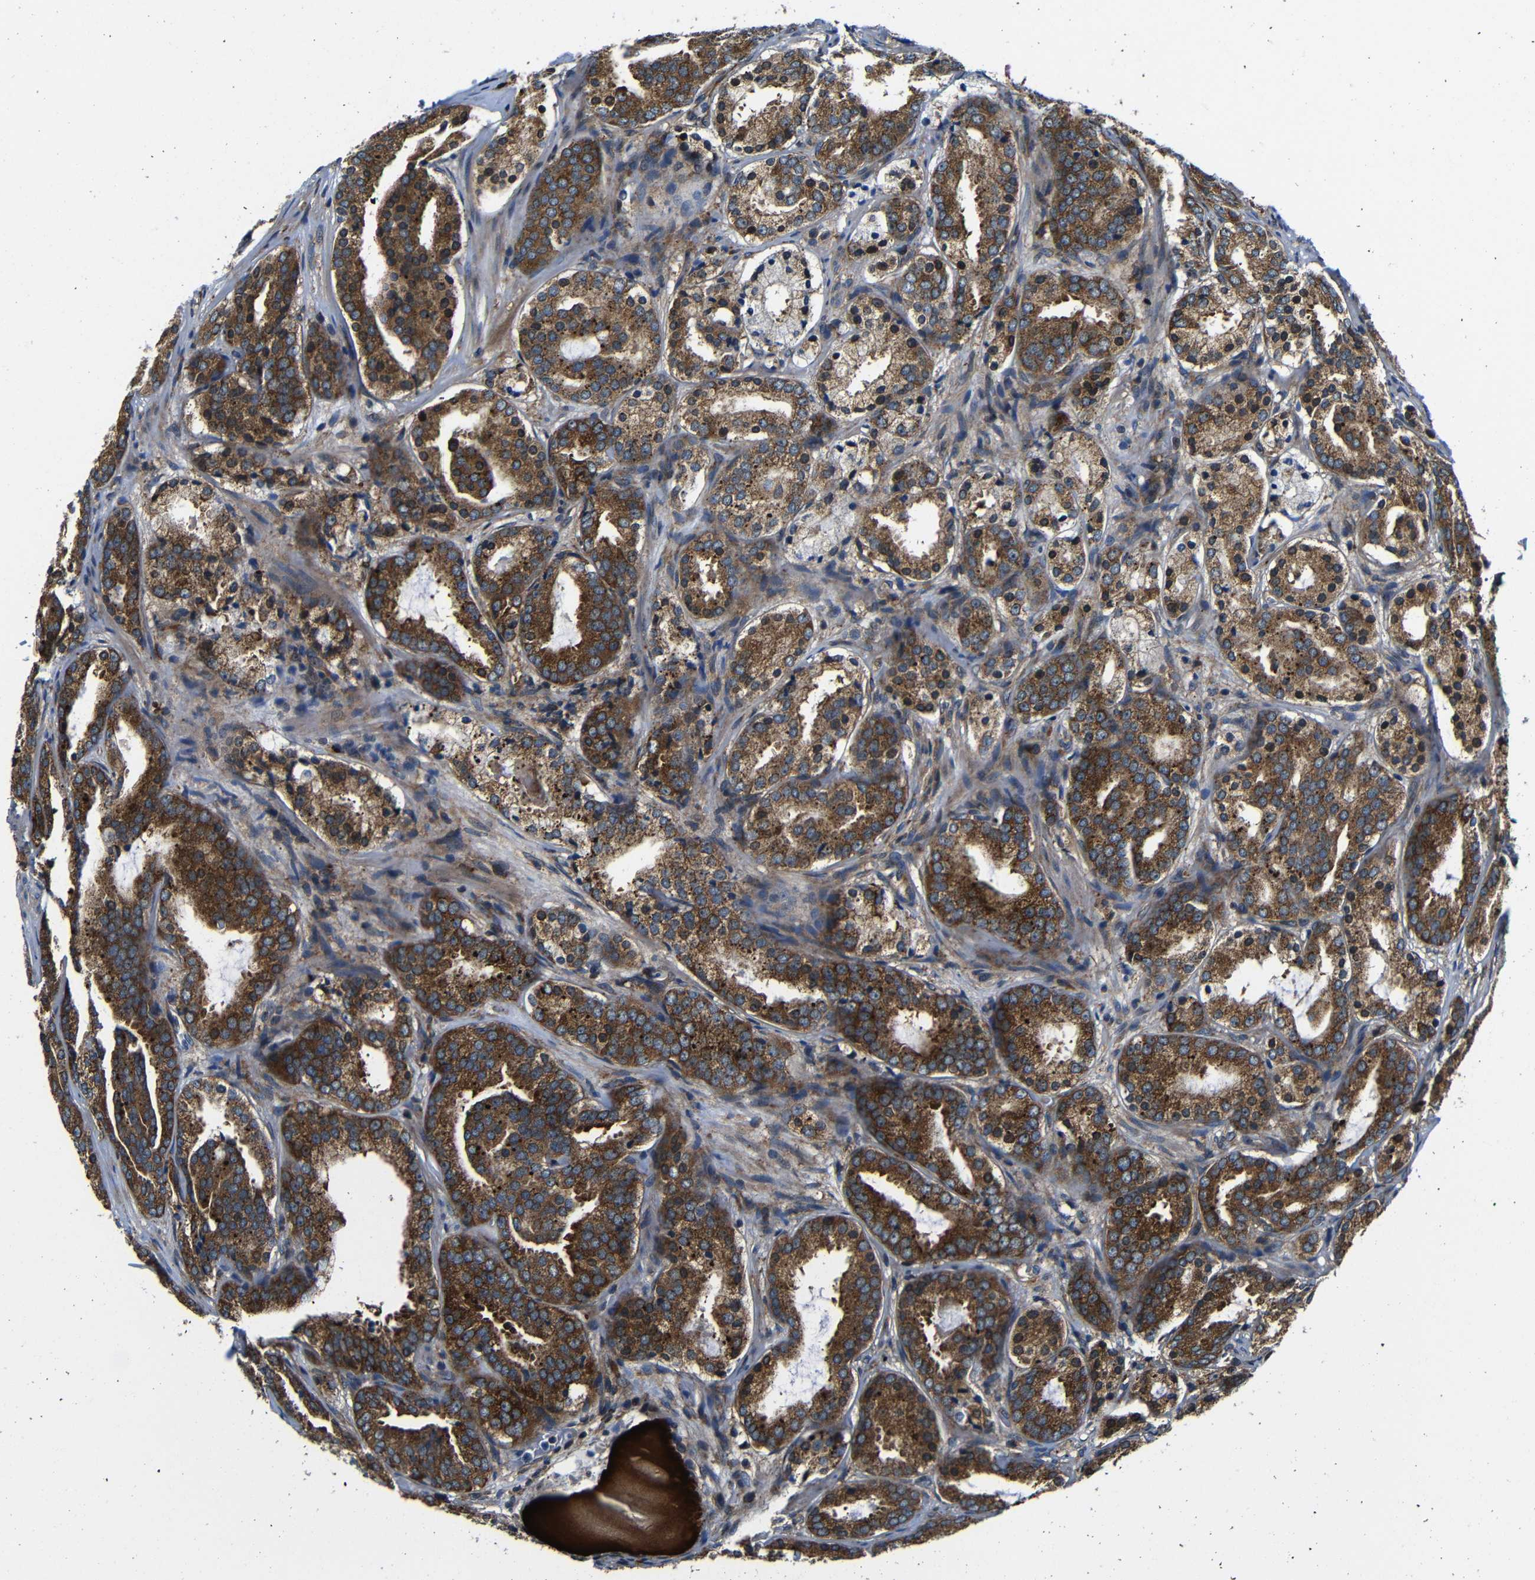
{"staining": {"intensity": "strong", "quantity": ">75%", "location": "cytoplasmic/membranous"}, "tissue": "prostate cancer", "cell_type": "Tumor cells", "image_type": "cancer", "snomed": [{"axis": "morphology", "description": "Adenocarcinoma, Low grade"}, {"axis": "topography", "description": "Prostate"}], "caption": "Protein positivity by IHC shows strong cytoplasmic/membranous positivity in approximately >75% of tumor cells in prostate low-grade adenocarcinoma.", "gene": "ABCE1", "patient": {"sex": "male", "age": 69}}